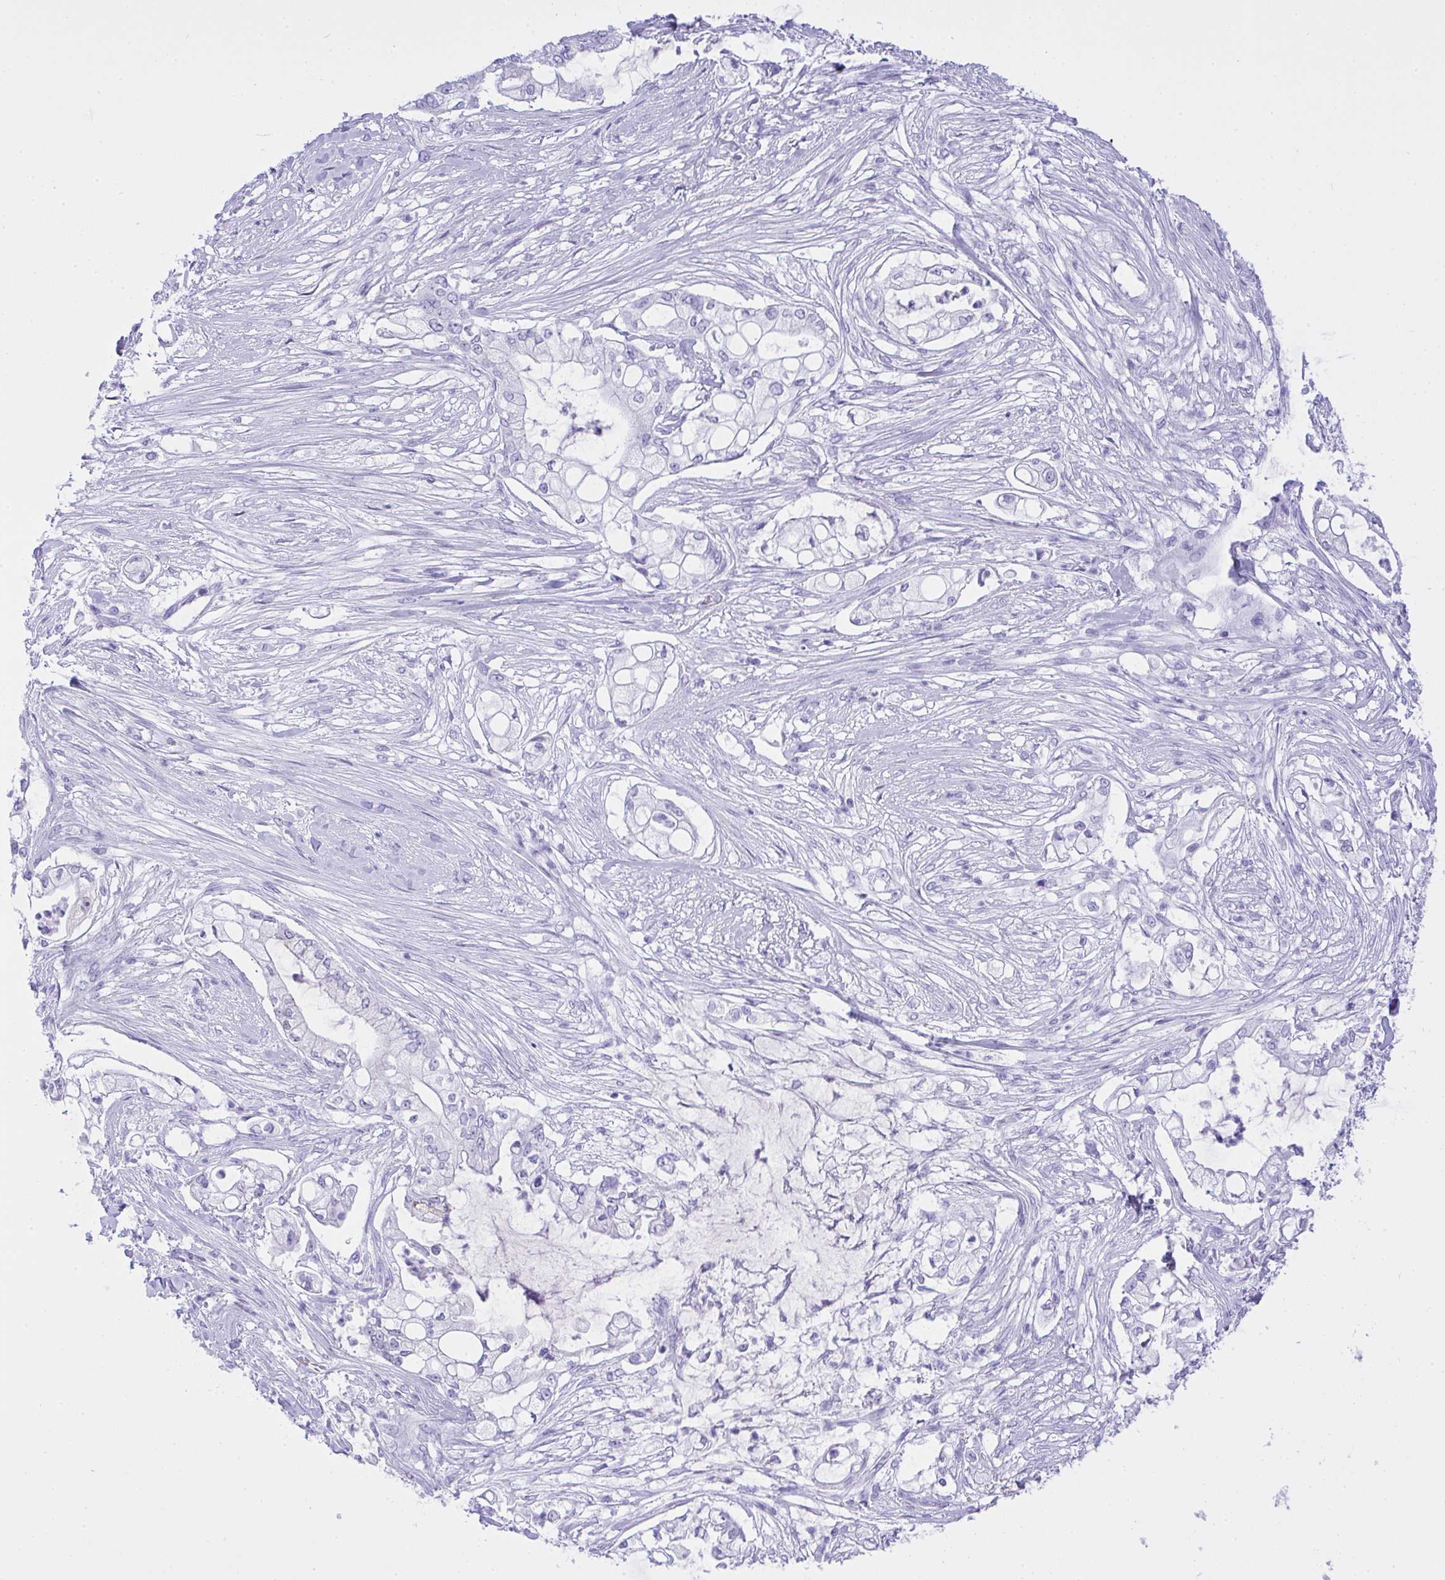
{"staining": {"intensity": "negative", "quantity": "none", "location": "none"}, "tissue": "pancreatic cancer", "cell_type": "Tumor cells", "image_type": "cancer", "snomed": [{"axis": "morphology", "description": "Adenocarcinoma, NOS"}, {"axis": "topography", "description": "Pancreas"}], "caption": "A high-resolution histopathology image shows immunohistochemistry staining of pancreatic cancer (adenocarcinoma), which shows no significant expression in tumor cells.", "gene": "AKR1D1", "patient": {"sex": "female", "age": 69}}